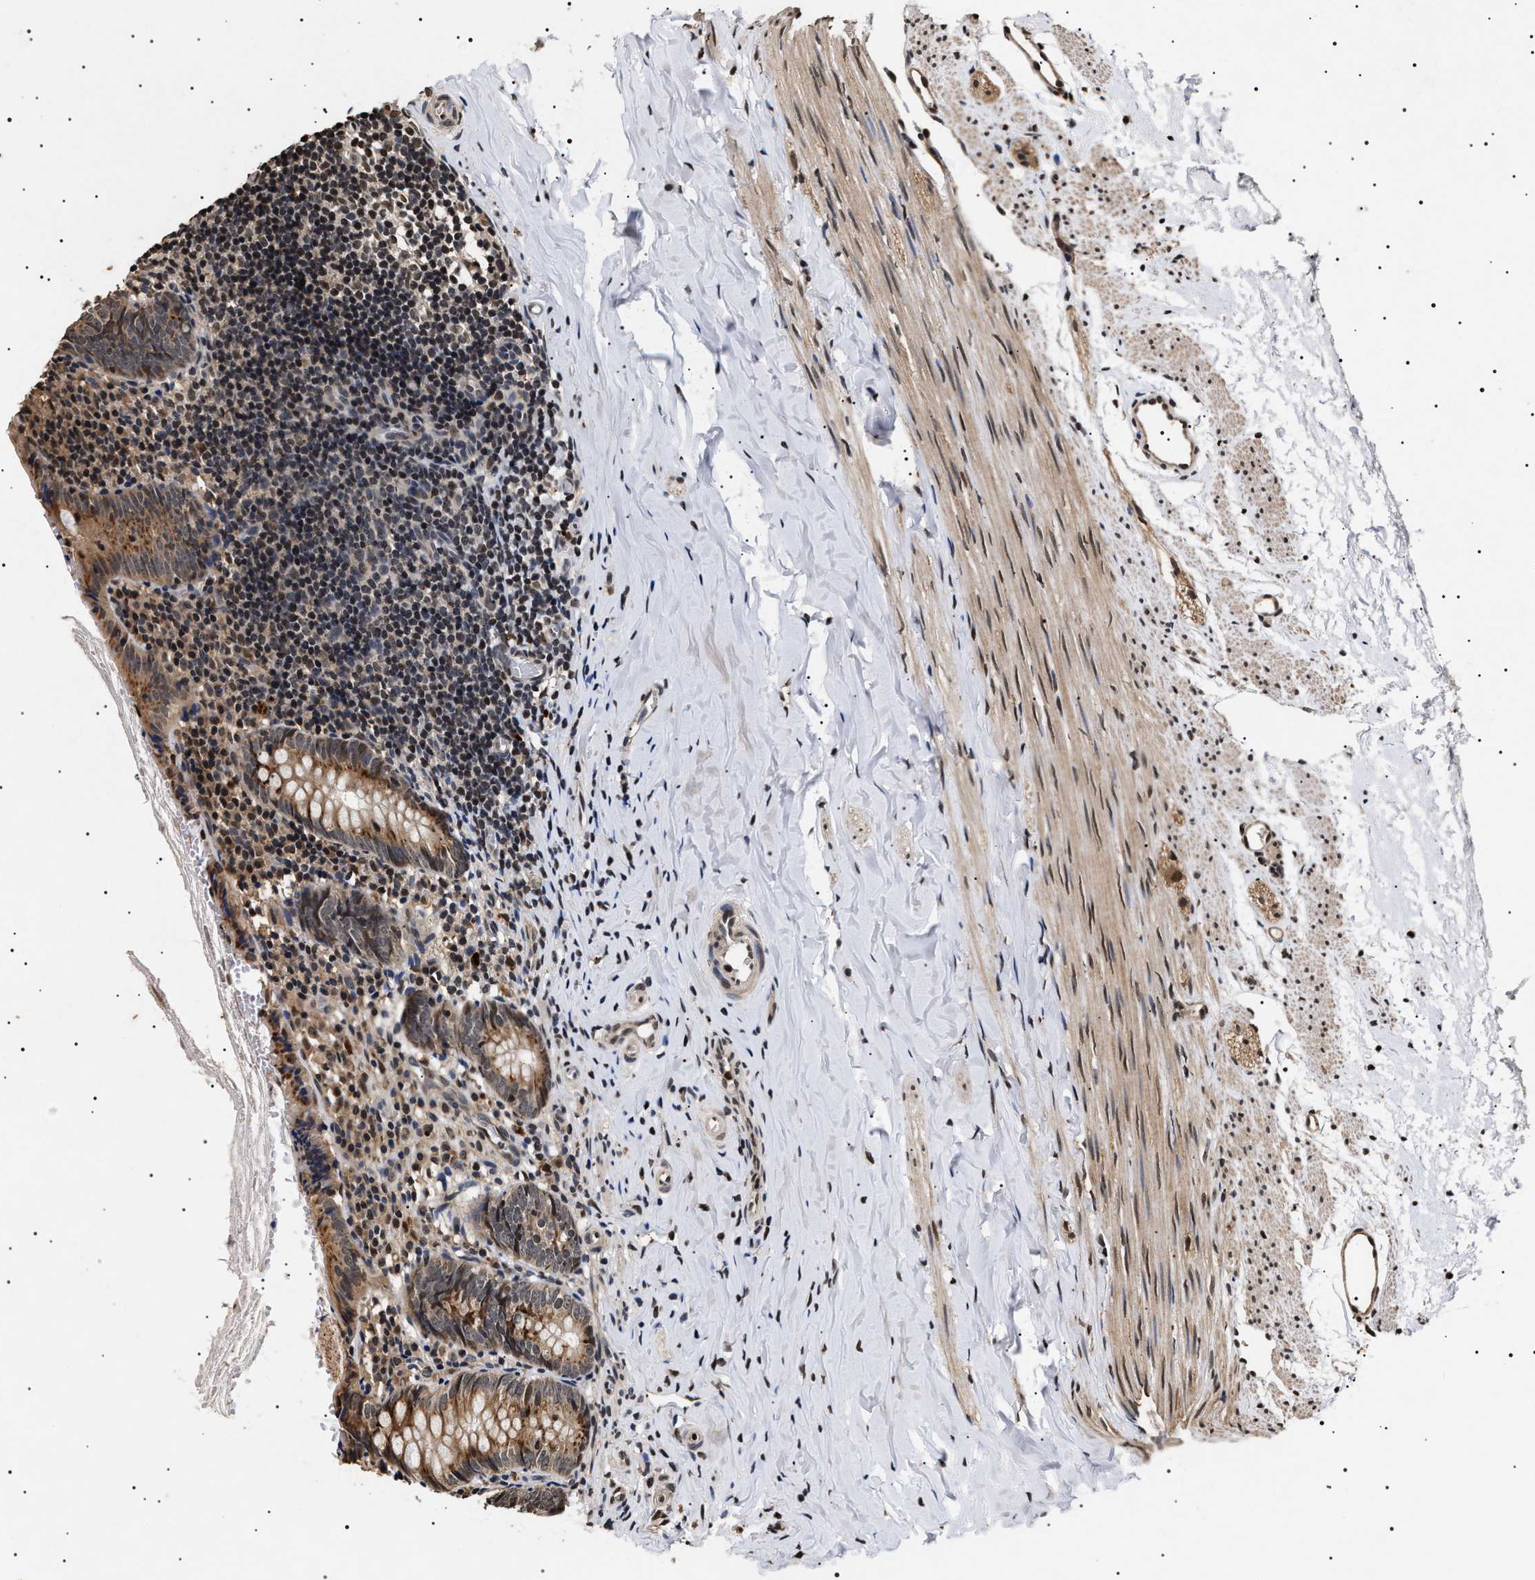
{"staining": {"intensity": "moderate", "quantity": "<25%", "location": "cytoplasmic/membranous"}, "tissue": "appendix", "cell_type": "Glandular cells", "image_type": "normal", "snomed": [{"axis": "morphology", "description": "Normal tissue, NOS"}, {"axis": "topography", "description": "Appendix"}], "caption": "About <25% of glandular cells in unremarkable human appendix display moderate cytoplasmic/membranous protein positivity as visualized by brown immunohistochemical staining.", "gene": "KIF21A", "patient": {"sex": "female", "age": 10}}